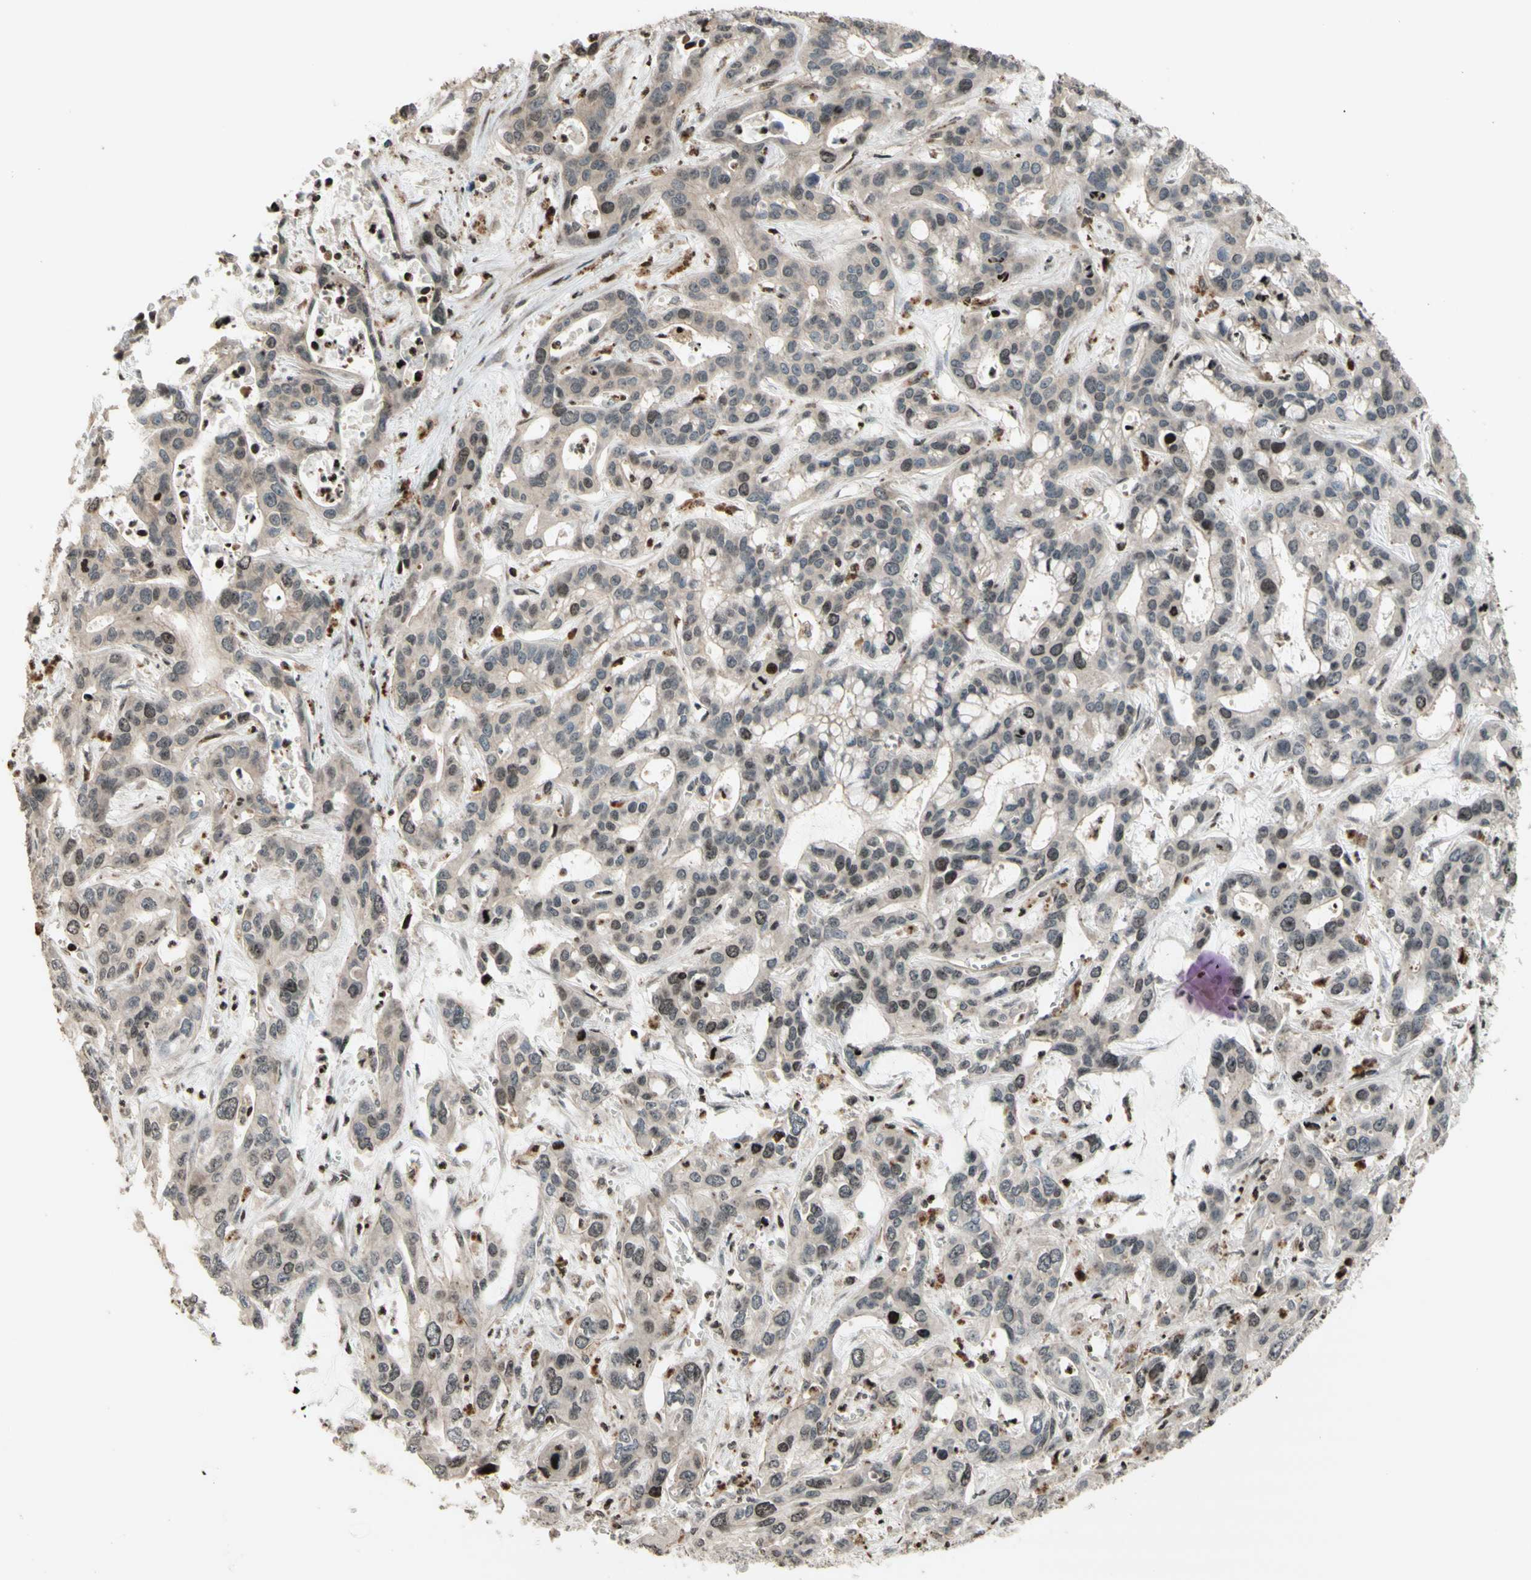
{"staining": {"intensity": "weak", "quantity": "<25%", "location": "nuclear"}, "tissue": "liver cancer", "cell_type": "Tumor cells", "image_type": "cancer", "snomed": [{"axis": "morphology", "description": "Cholangiocarcinoma"}, {"axis": "topography", "description": "Liver"}], "caption": "Liver cholangiocarcinoma stained for a protein using immunohistochemistry displays no positivity tumor cells.", "gene": "POLA1", "patient": {"sex": "female", "age": 65}}